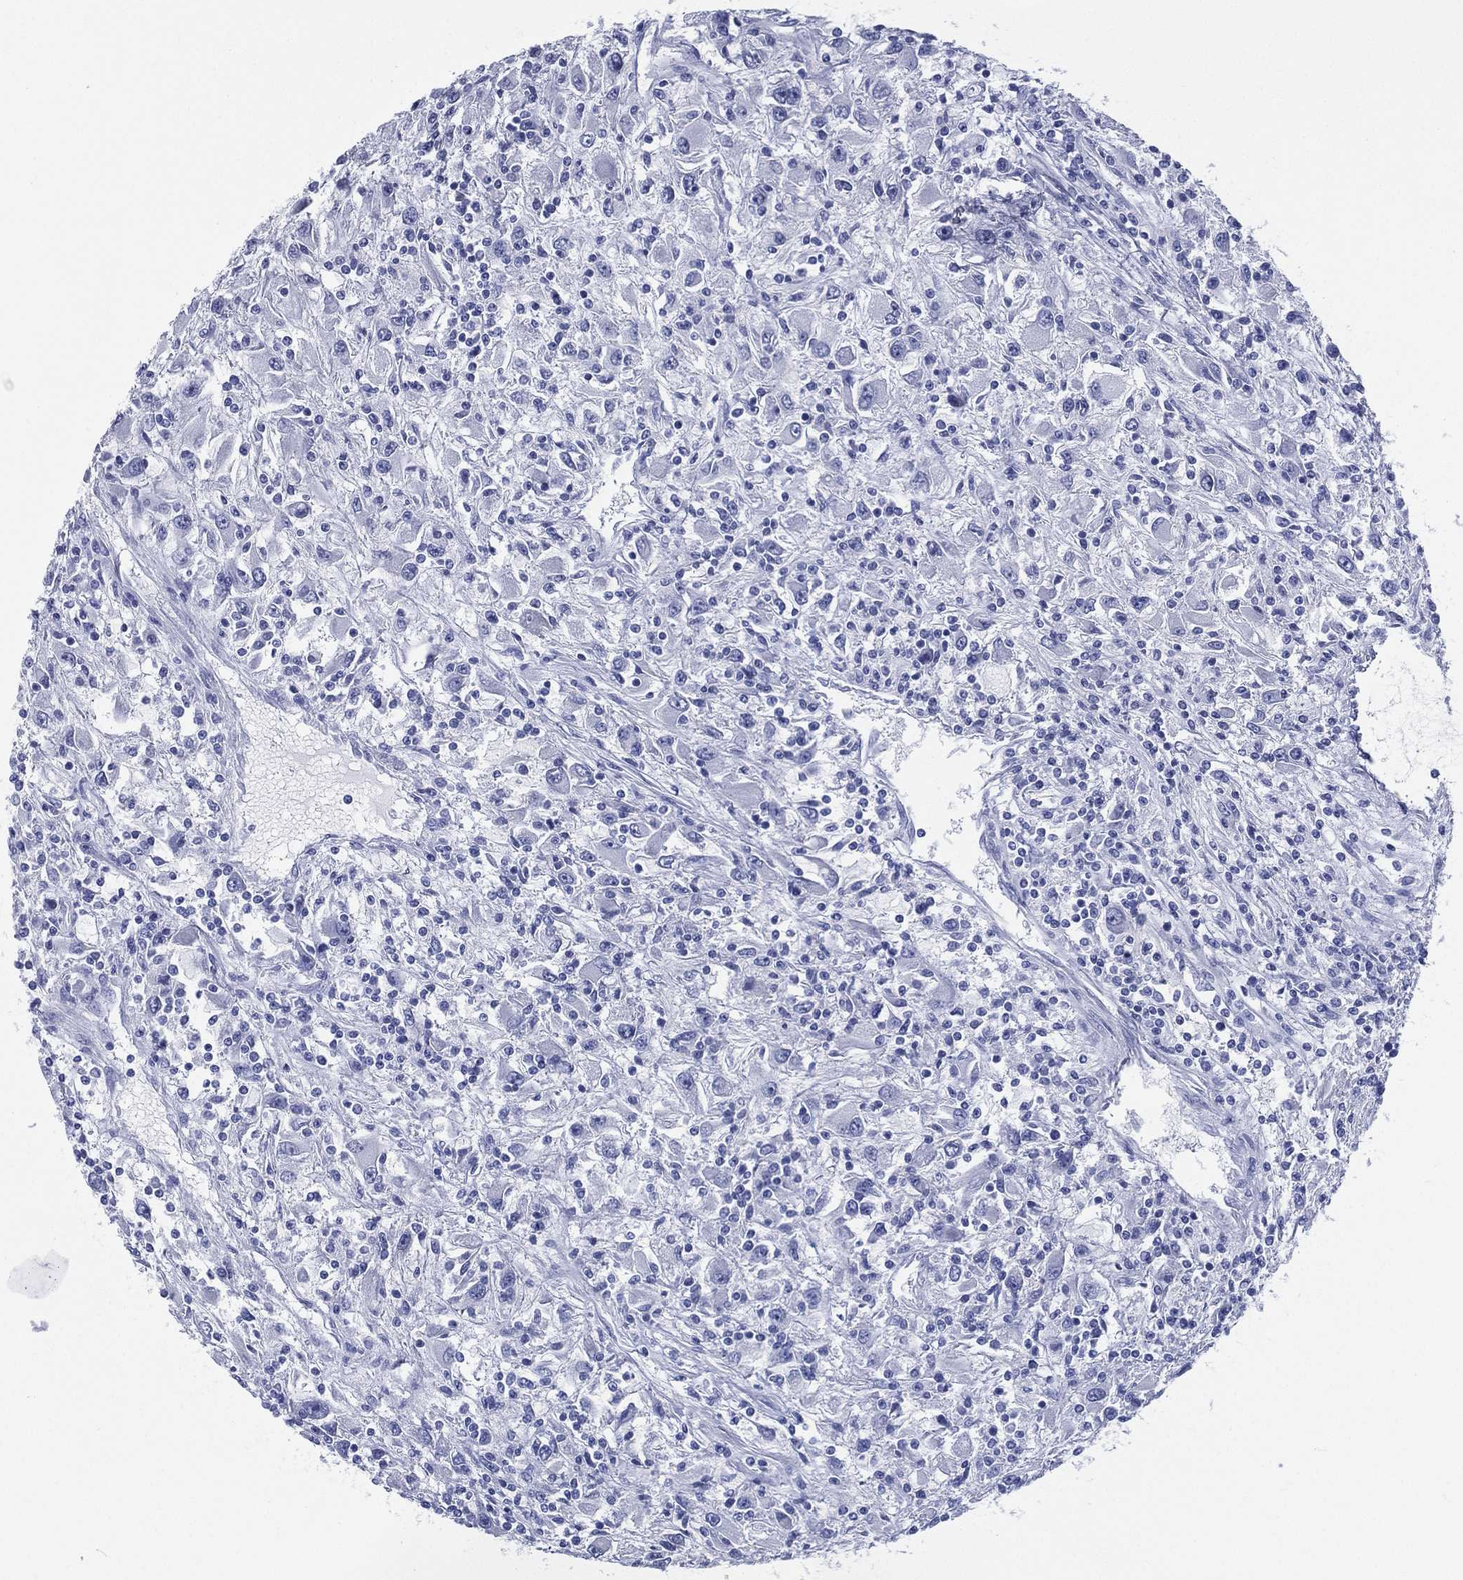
{"staining": {"intensity": "negative", "quantity": "none", "location": "none"}, "tissue": "renal cancer", "cell_type": "Tumor cells", "image_type": "cancer", "snomed": [{"axis": "morphology", "description": "Adenocarcinoma, NOS"}, {"axis": "topography", "description": "Kidney"}], "caption": "An IHC photomicrograph of renal adenocarcinoma is shown. There is no staining in tumor cells of renal adenocarcinoma.", "gene": "RSPH4A", "patient": {"sex": "female", "age": 67}}